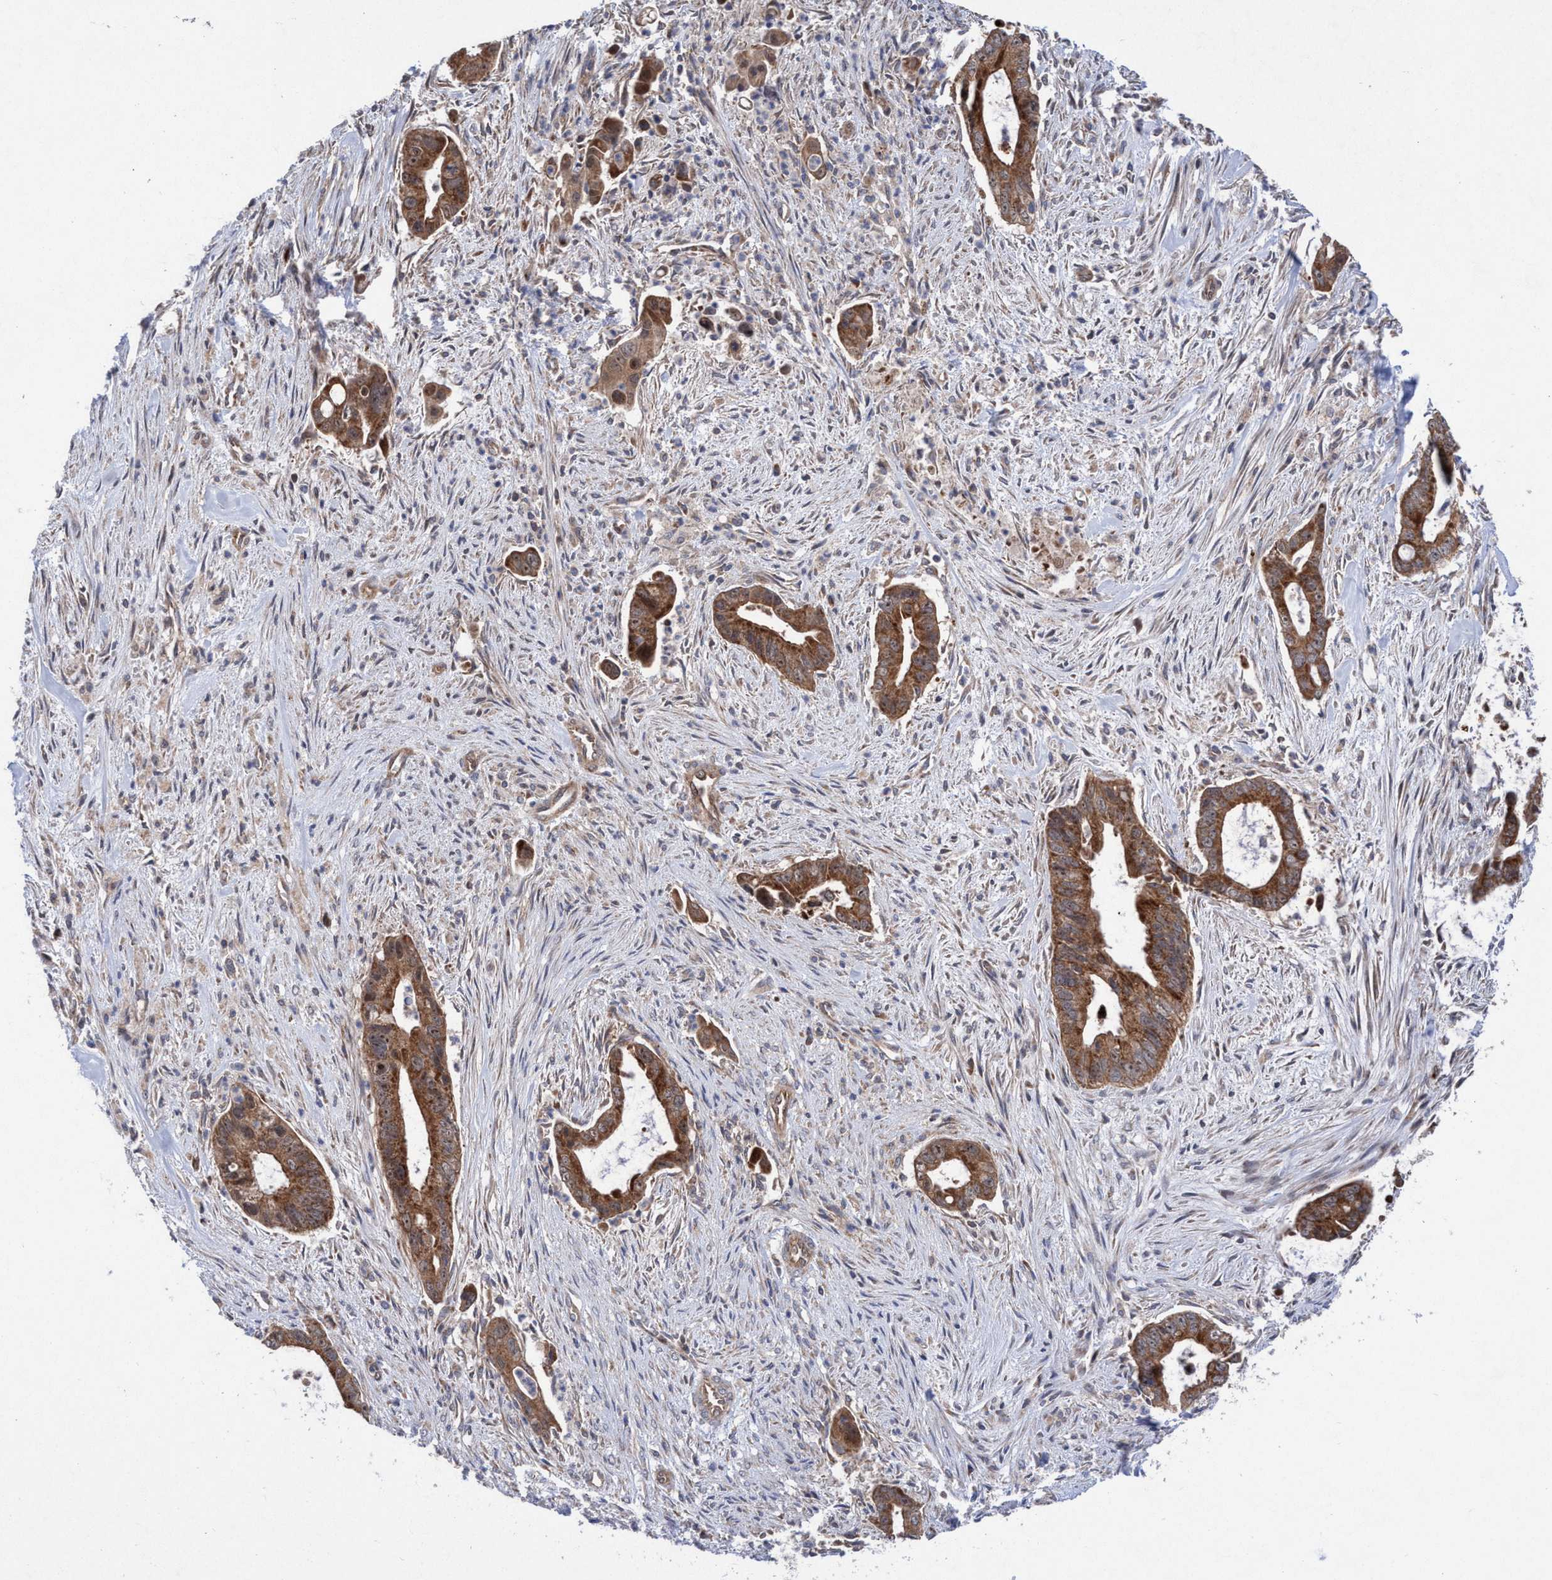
{"staining": {"intensity": "strong", "quantity": ">75%", "location": "cytoplasmic/membranous,nuclear"}, "tissue": "liver cancer", "cell_type": "Tumor cells", "image_type": "cancer", "snomed": [{"axis": "morphology", "description": "Cholangiocarcinoma"}, {"axis": "topography", "description": "Liver"}], "caption": "A photomicrograph of human liver cholangiocarcinoma stained for a protein reveals strong cytoplasmic/membranous and nuclear brown staining in tumor cells. (DAB = brown stain, brightfield microscopy at high magnification).", "gene": "P2RY14", "patient": {"sex": "female", "age": 55}}